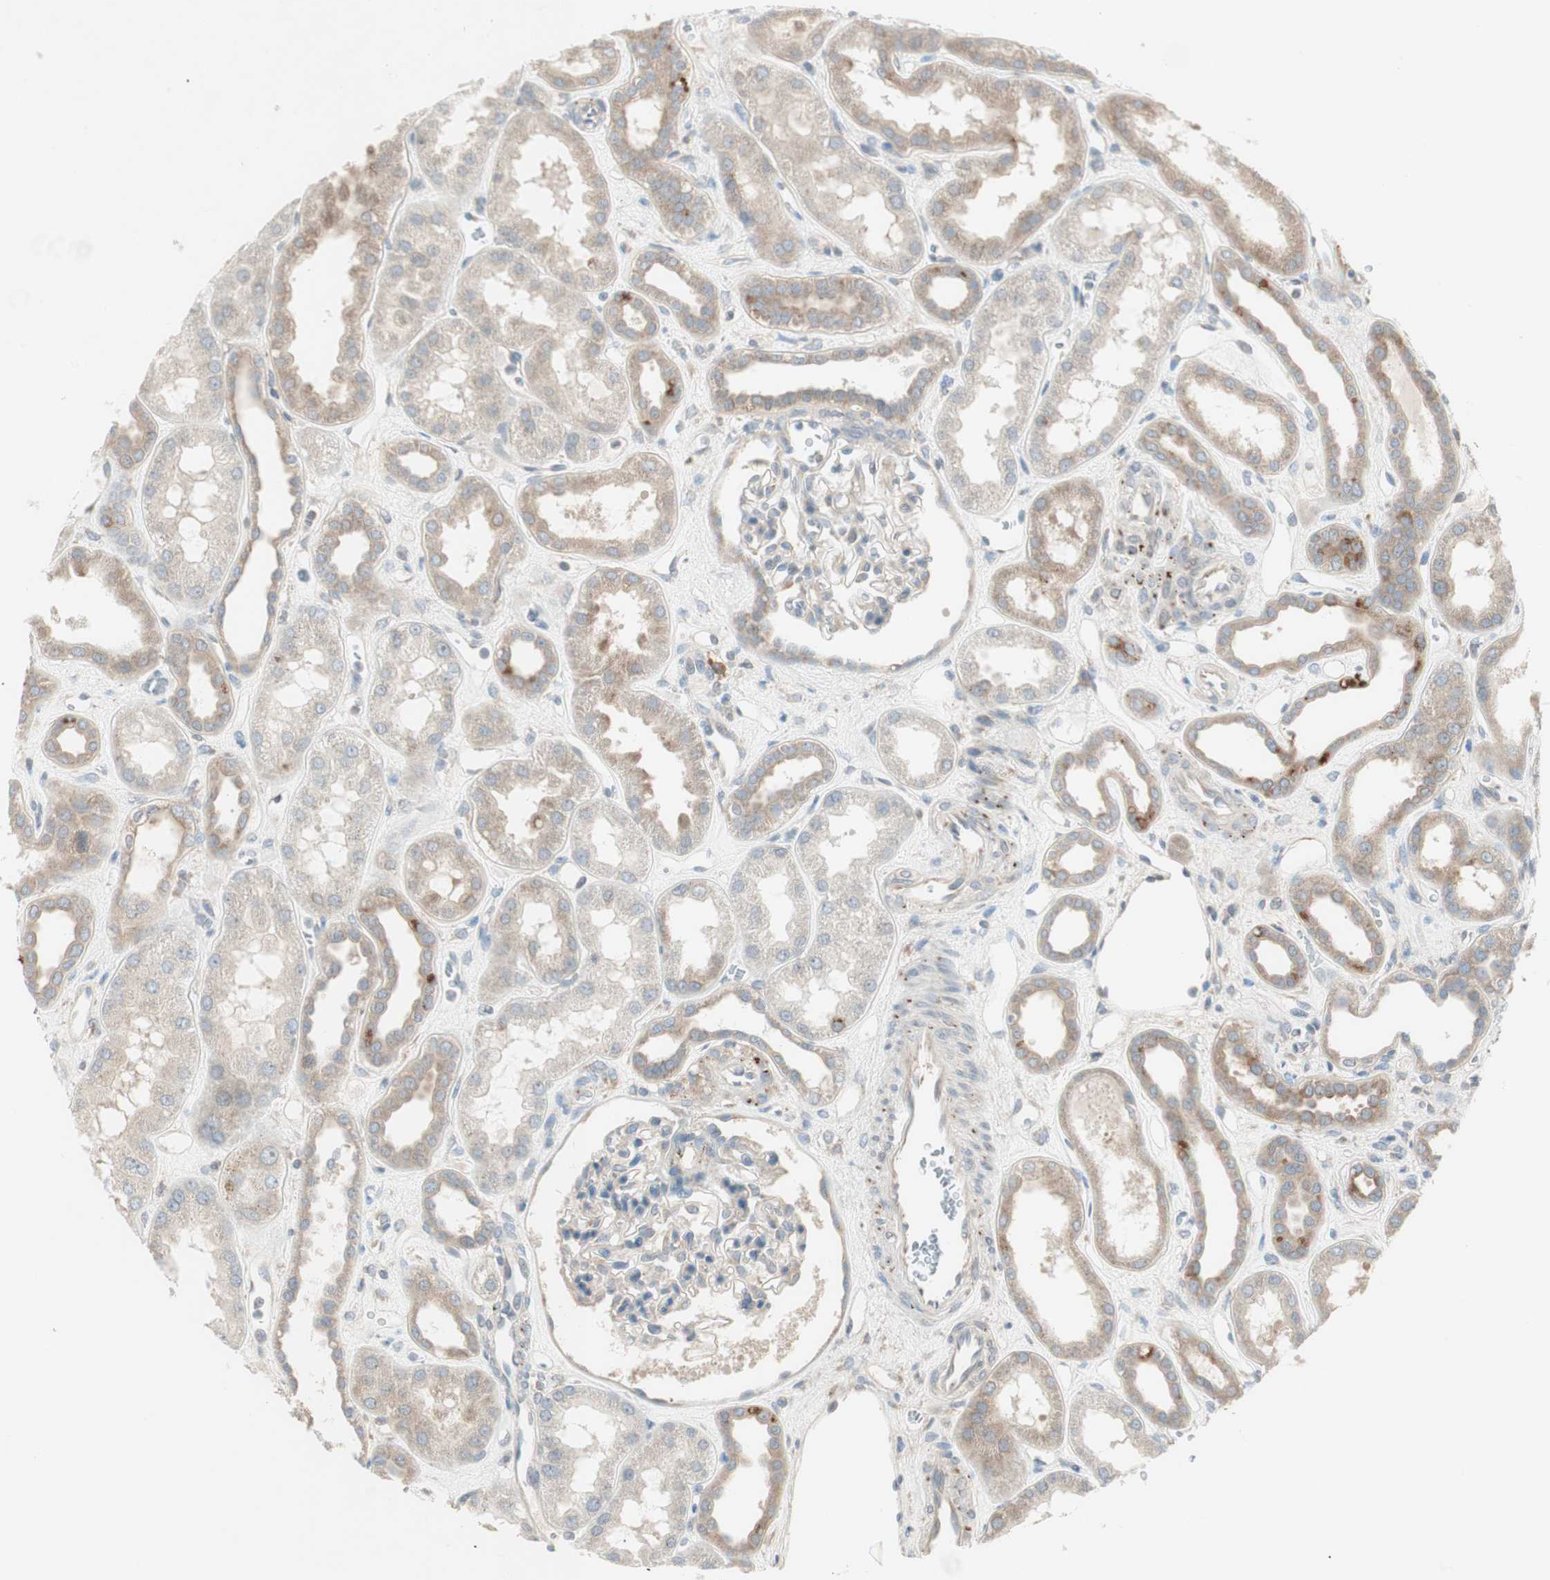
{"staining": {"intensity": "weak", "quantity": ">75%", "location": "cytoplasmic/membranous"}, "tissue": "kidney", "cell_type": "Cells in glomeruli", "image_type": "normal", "snomed": [{"axis": "morphology", "description": "Normal tissue, NOS"}, {"axis": "topography", "description": "Kidney"}], "caption": "There is low levels of weak cytoplasmic/membranous positivity in cells in glomeruli of unremarkable kidney, as demonstrated by immunohistochemical staining (brown color).", "gene": "RPL23", "patient": {"sex": "male", "age": 59}}